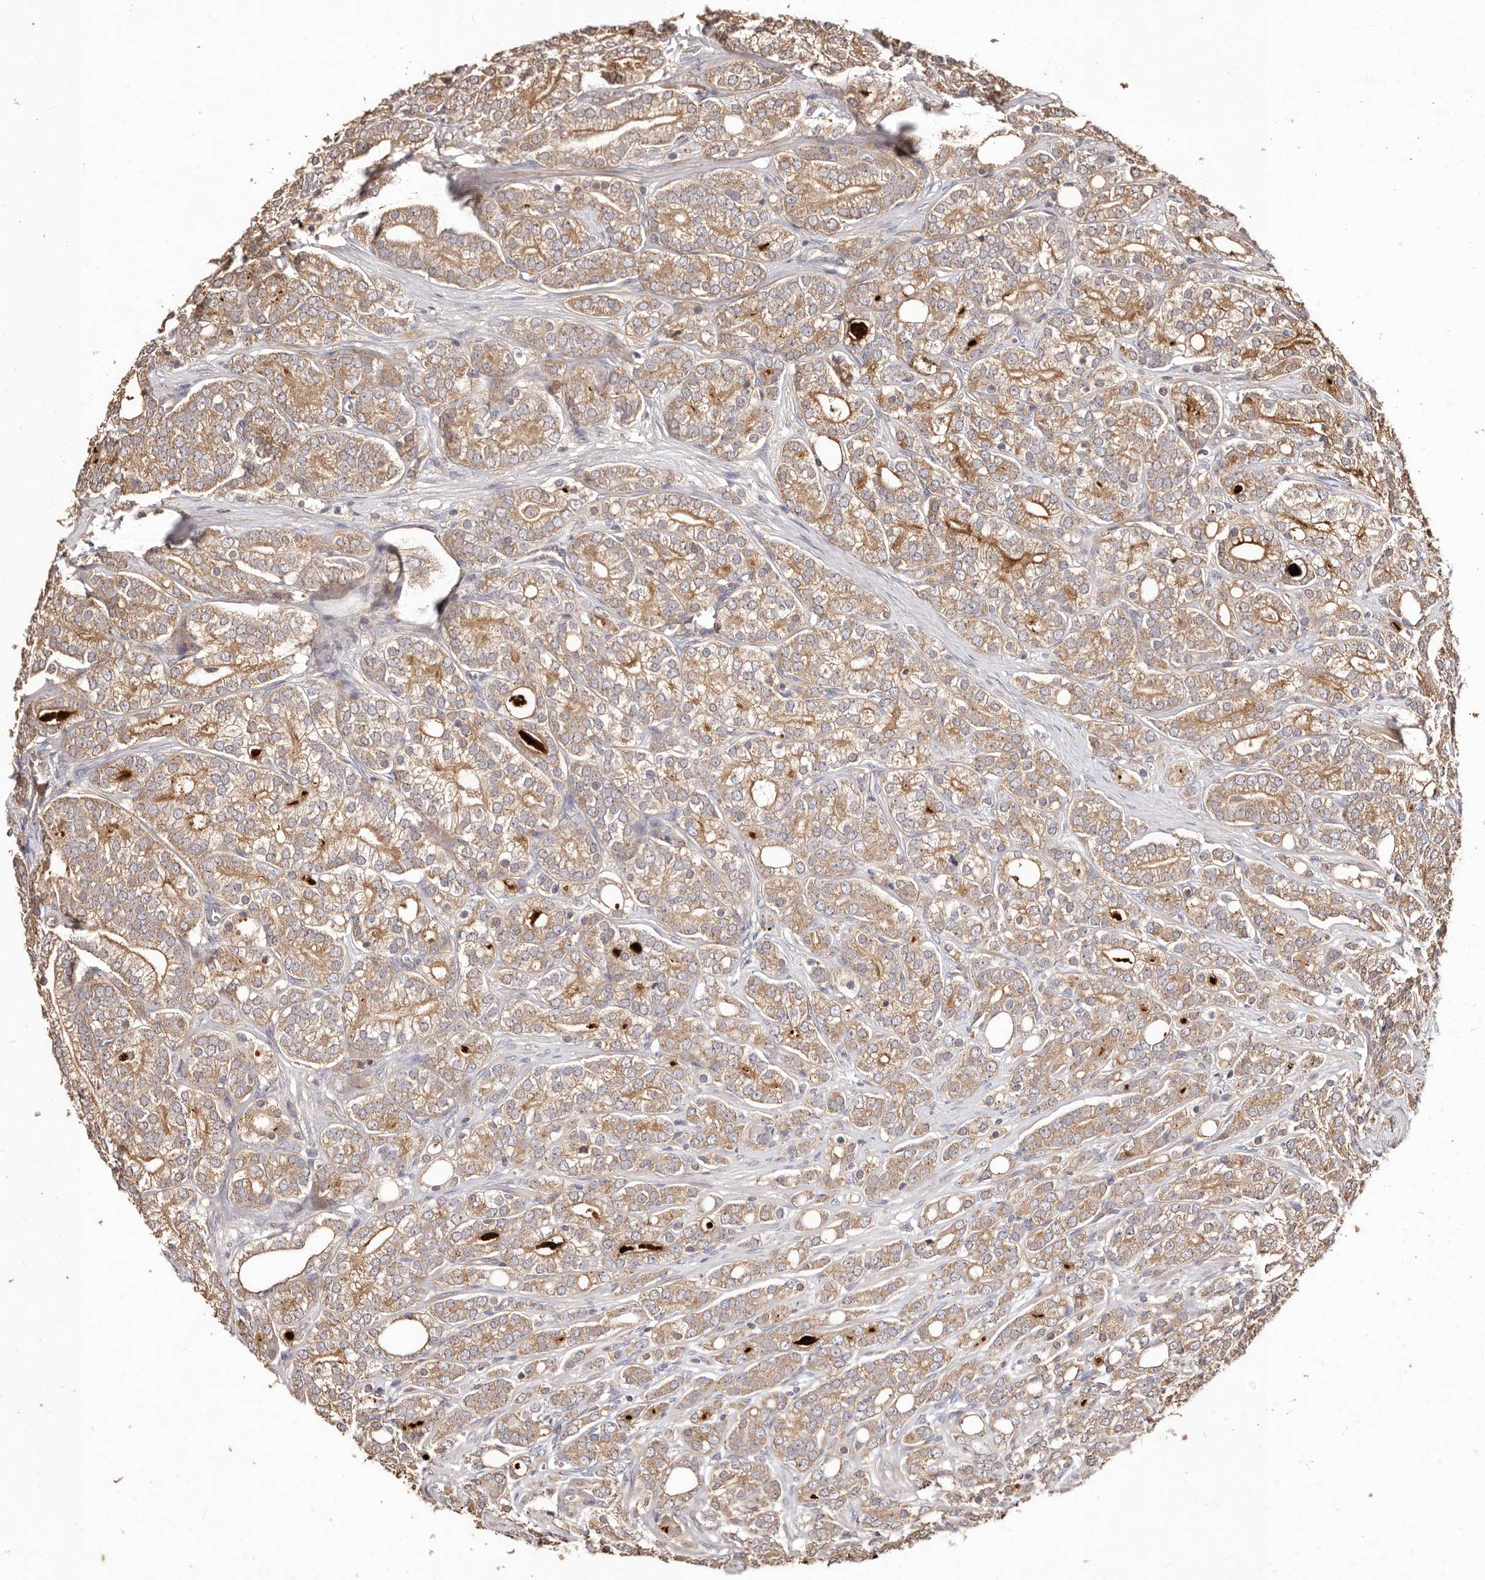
{"staining": {"intensity": "moderate", "quantity": ">75%", "location": "cytoplasmic/membranous"}, "tissue": "prostate cancer", "cell_type": "Tumor cells", "image_type": "cancer", "snomed": [{"axis": "morphology", "description": "Adenocarcinoma, High grade"}, {"axis": "topography", "description": "Prostate"}], "caption": "Human prostate cancer stained with a brown dye demonstrates moderate cytoplasmic/membranous positive expression in about >75% of tumor cells.", "gene": "CCL14", "patient": {"sex": "male", "age": 57}}